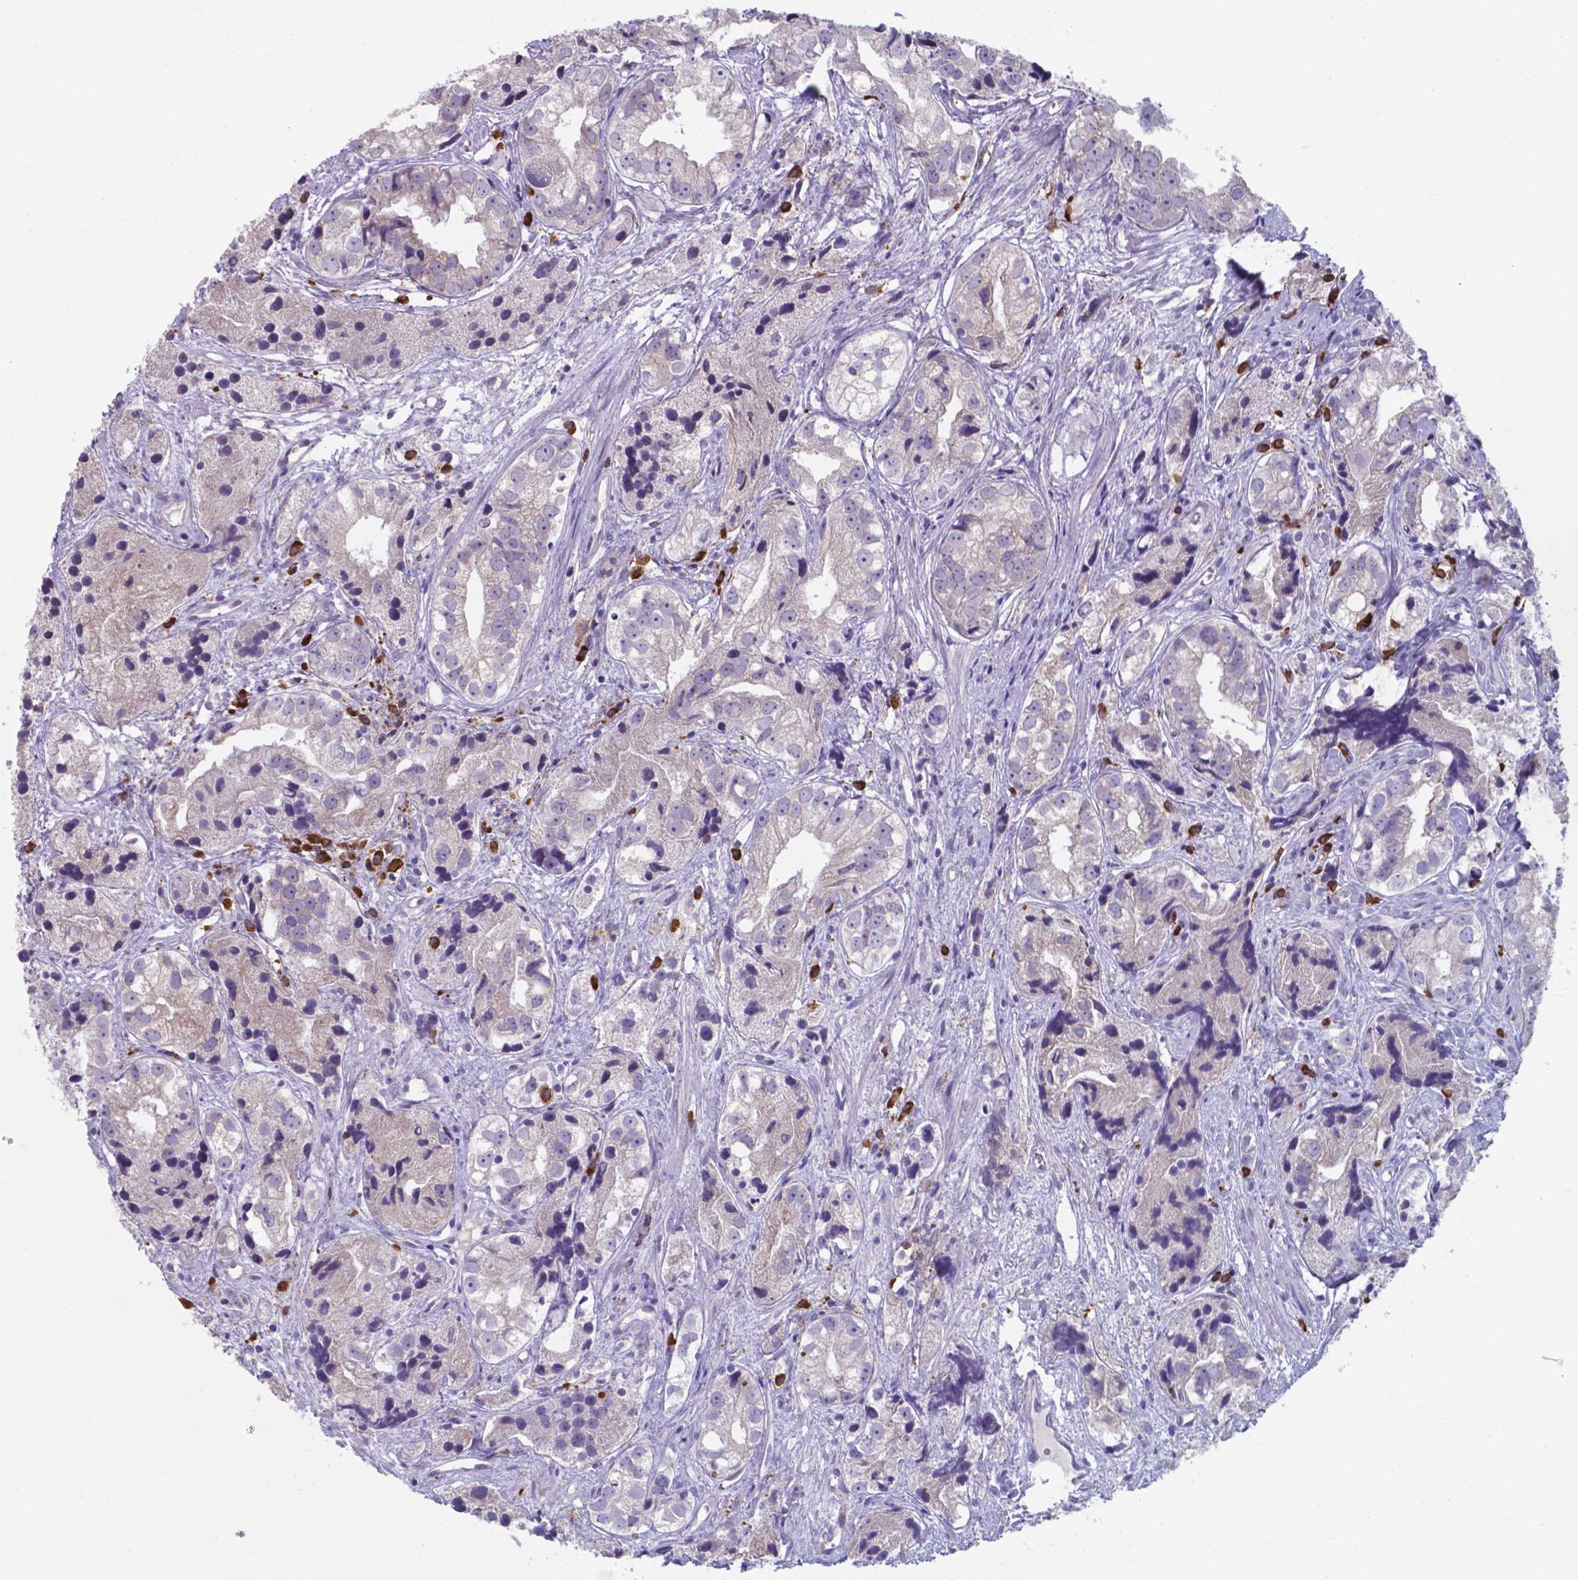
{"staining": {"intensity": "negative", "quantity": "none", "location": "none"}, "tissue": "prostate cancer", "cell_type": "Tumor cells", "image_type": "cancer", "snomed": [{"axis": "morphology", "description": "Adenocarcinoma, High grade"}, {"axis": "topography", "description": "Prostate"}], "caption": "The immunohistochemistry (IHC) photomicrograph has no significant staining in tumor cells of prostate cancer tissue.", "gene": "UBE2J1", "patient": {"sex": "male", "age": 68}}